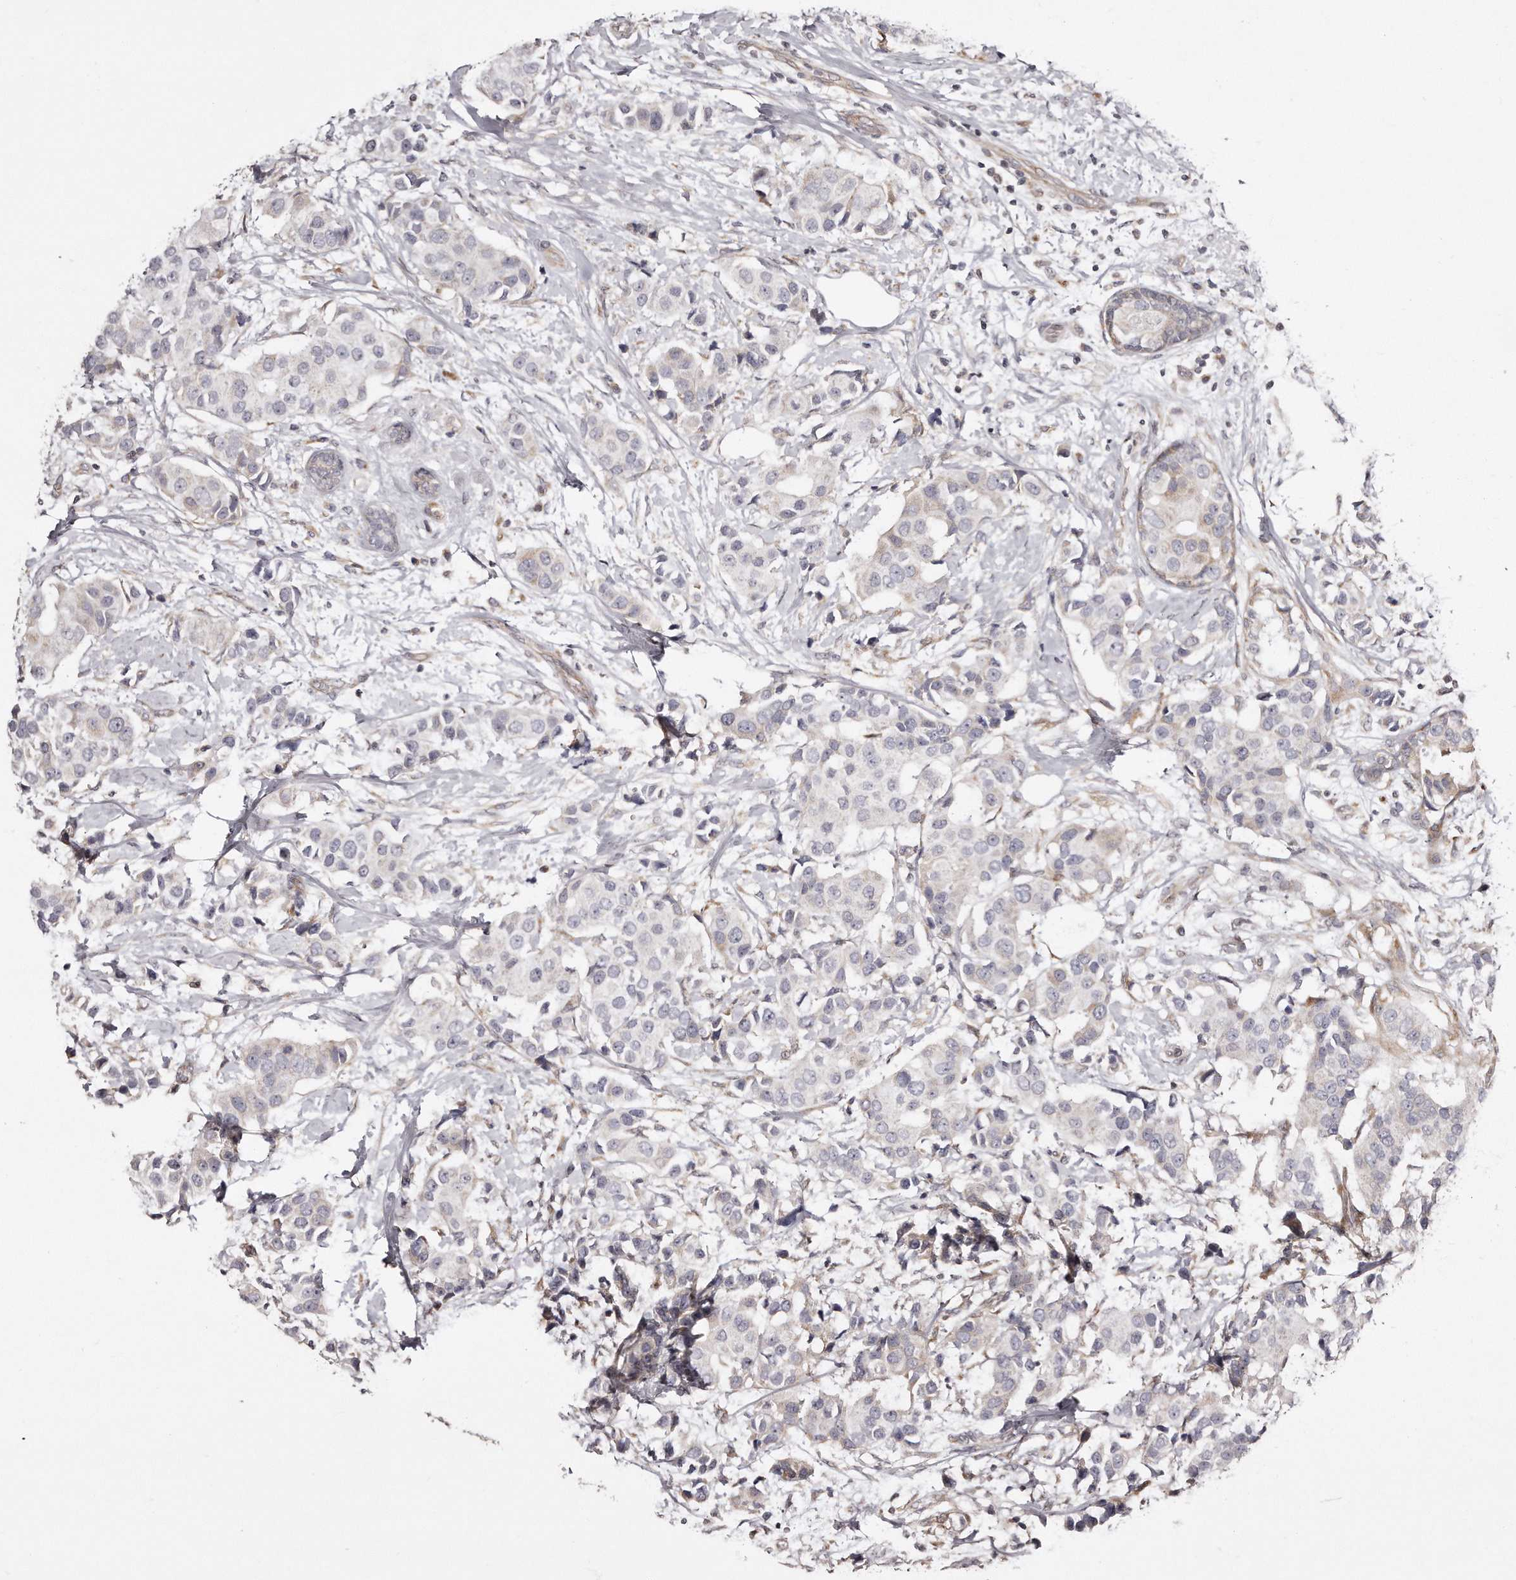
{"staining": {"intensity": "negative", "quantity": "none", "location": "none"}, "tissue": "breast cancer", "cell_type": "Tumor cells", "image_type": "cancer", "snomed": [{"axis": "morphology", "description": "Normal tissue, NOS"}, {"axis": "morphology", "description": "Duct carcinoma"}, {"axis": "topography", "description": "Breast"}], "caption": "This is an immunohistochemistry micrograph of breast cancer (invasive ductal carcinoma). There is no expression in tumor cells.", "gene": "TRAPPC14", "patient": {"sex": "female", "age": 39}}